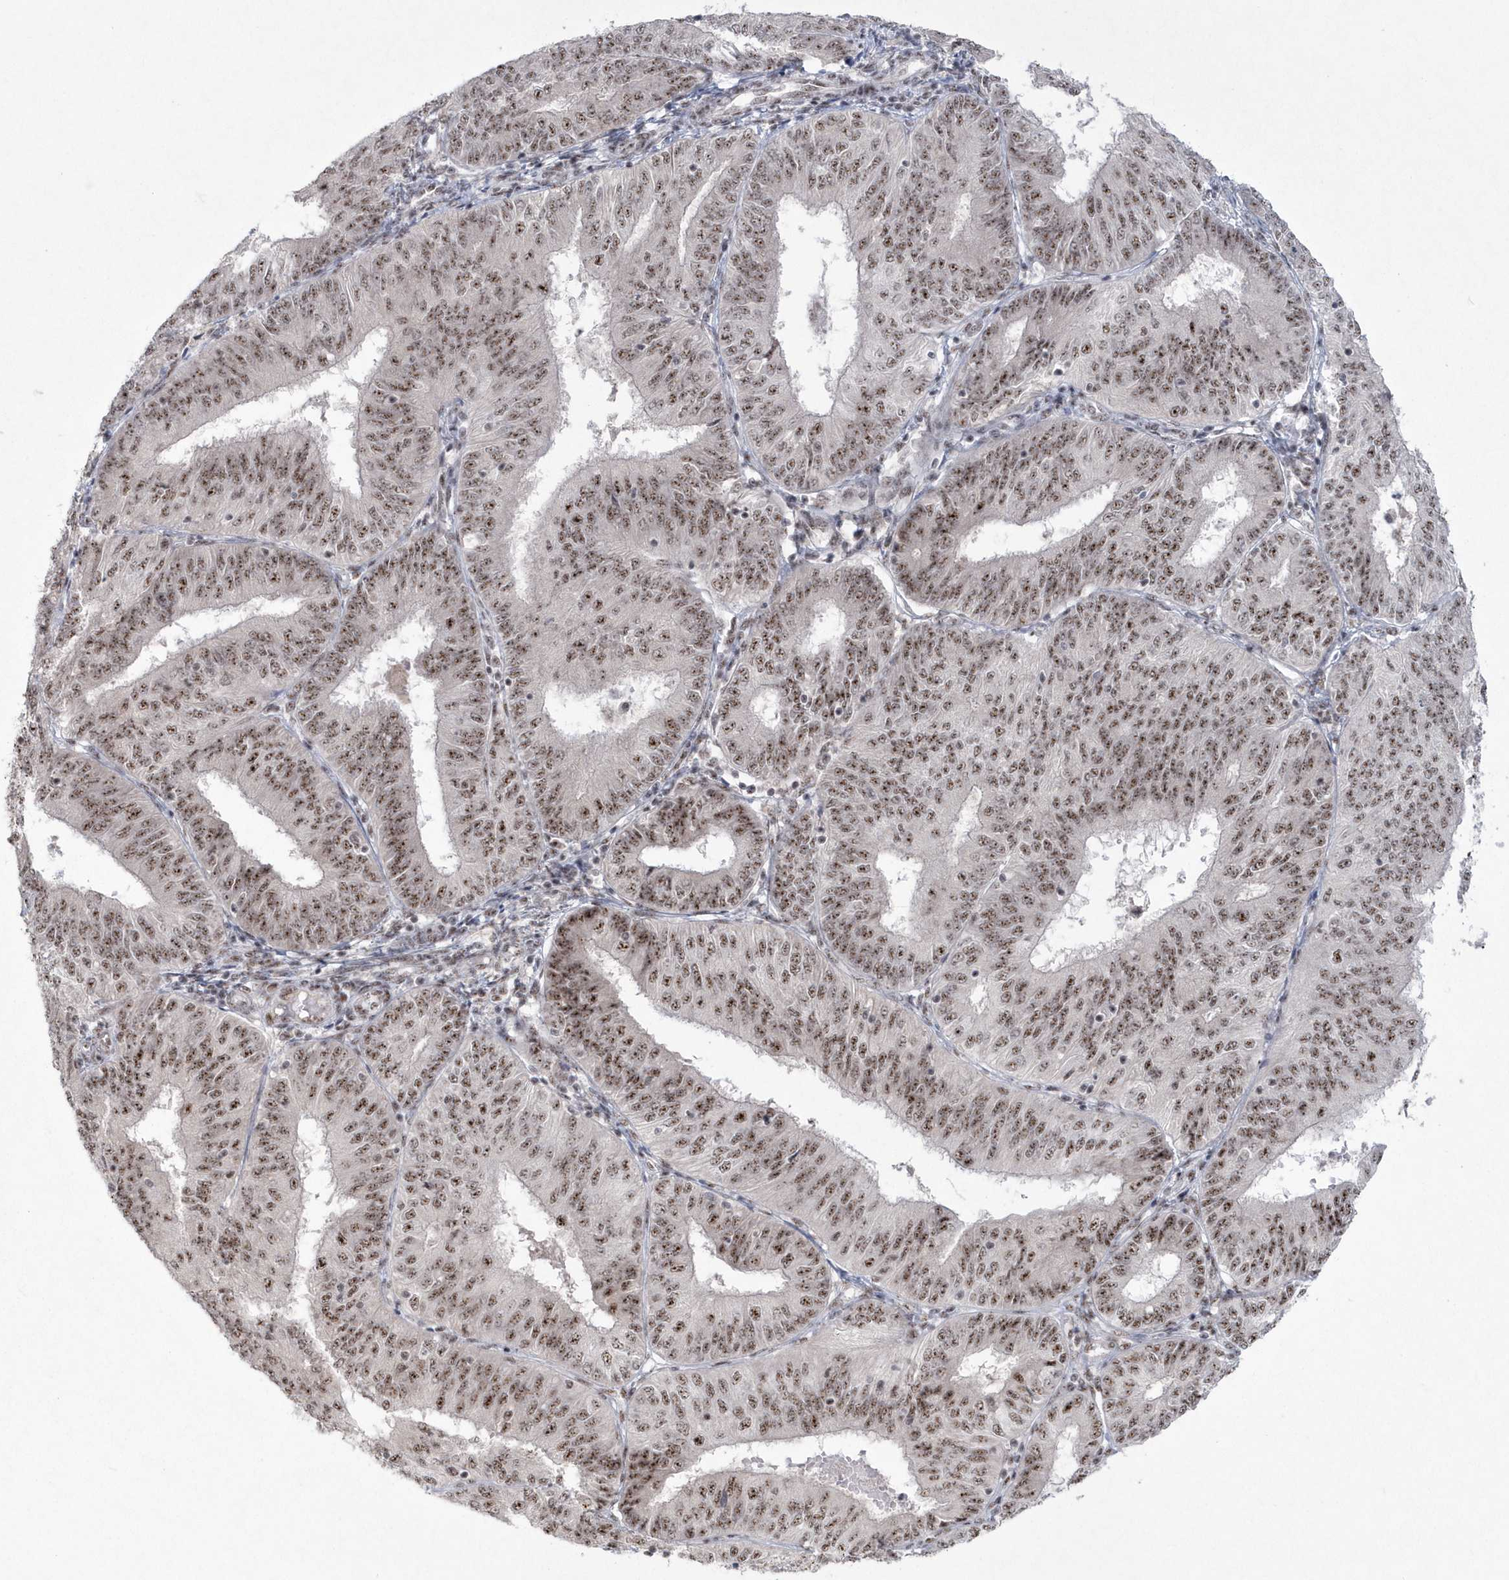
{"staining": {"intensity": "moderate", "quantity": ">75%", "location": "nuclear"}, "tissue": "endometrial cancer", "cell_type": "Tumor cells", "image_type": "cancer", "snomed": [{"axis": "morphology", "description": "Adenocarcinoma, NOS"}, {"axis": "topography", "description": "Endometrium"}], "caption": "The photomicrograph reveals a brown stain indicating the presence of a protein in the nuclear of tumor cells in adenocarcinoma (endometrial). (IHC, brightfield microscopy, high magnification).", "gene": "KDM6B", "patient": {"sex": "female", "age": 58}}